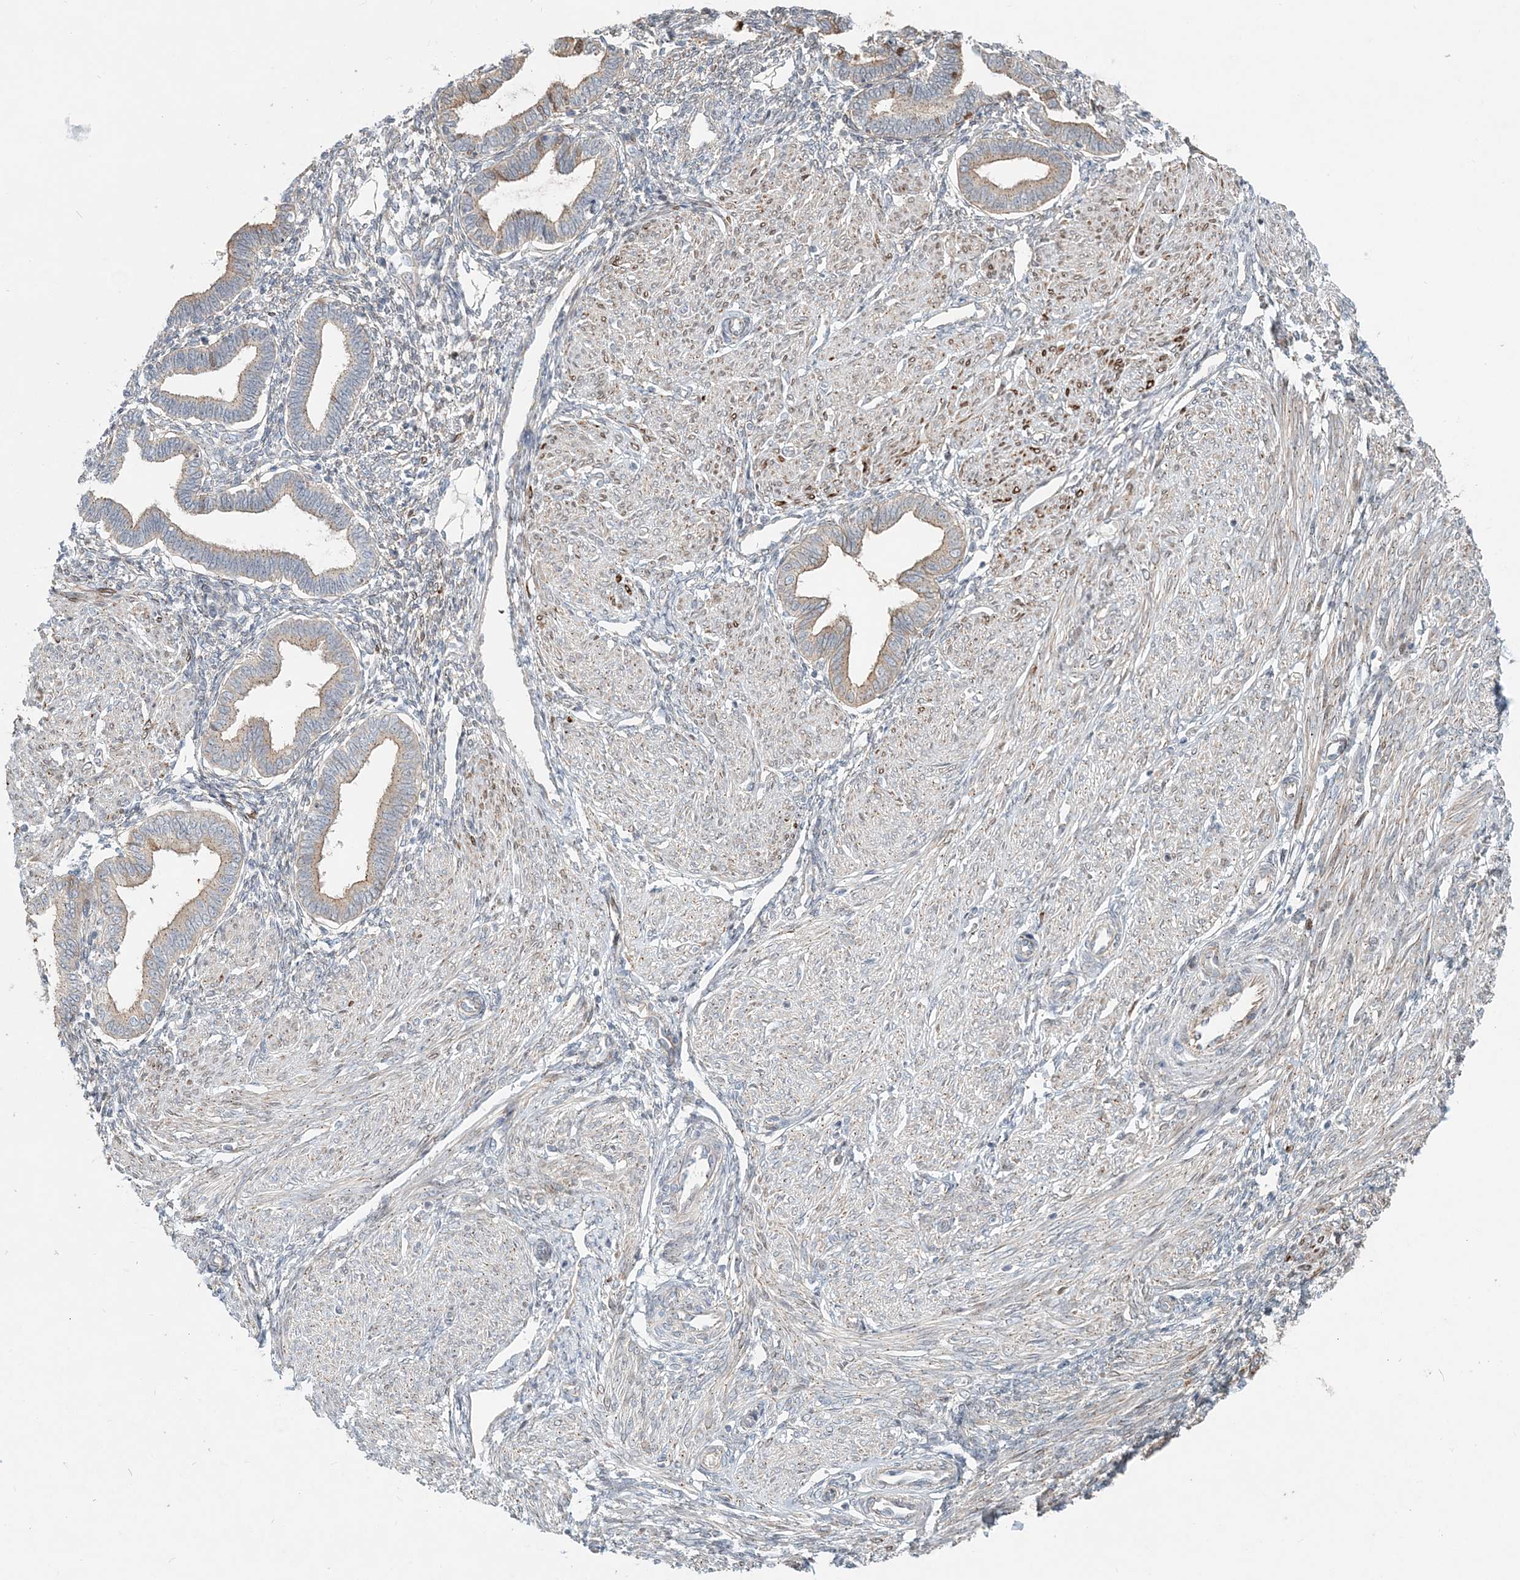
{"staining": {"intensity": "moderate", "quantity": "25%-75%", "location": "cytoplasmic/membranous,nuclear"}, "tissue": "endometrium", "cell_type": "Cells in endometrial stroma", "image_type": "normal", "snomed": [{"axis": "morphology", "description": "Normal tissue, NOS"}, {"axis": "topography", "description": "Endometrium"}], "caption": "An immunohistochemistry photomicrograph of benign tissue is shown. Protein staining in brown shows moderate cytoplasmic/membranous,nuclear positivity in endometrium within cells in endometrial stroma. (Stains: DAB in brown, nuclei in blue, Microscopy: brightfield microscopy at high magnification).", "gene": "CXXC5", "patient": {"sex": "female", "age": 53}}